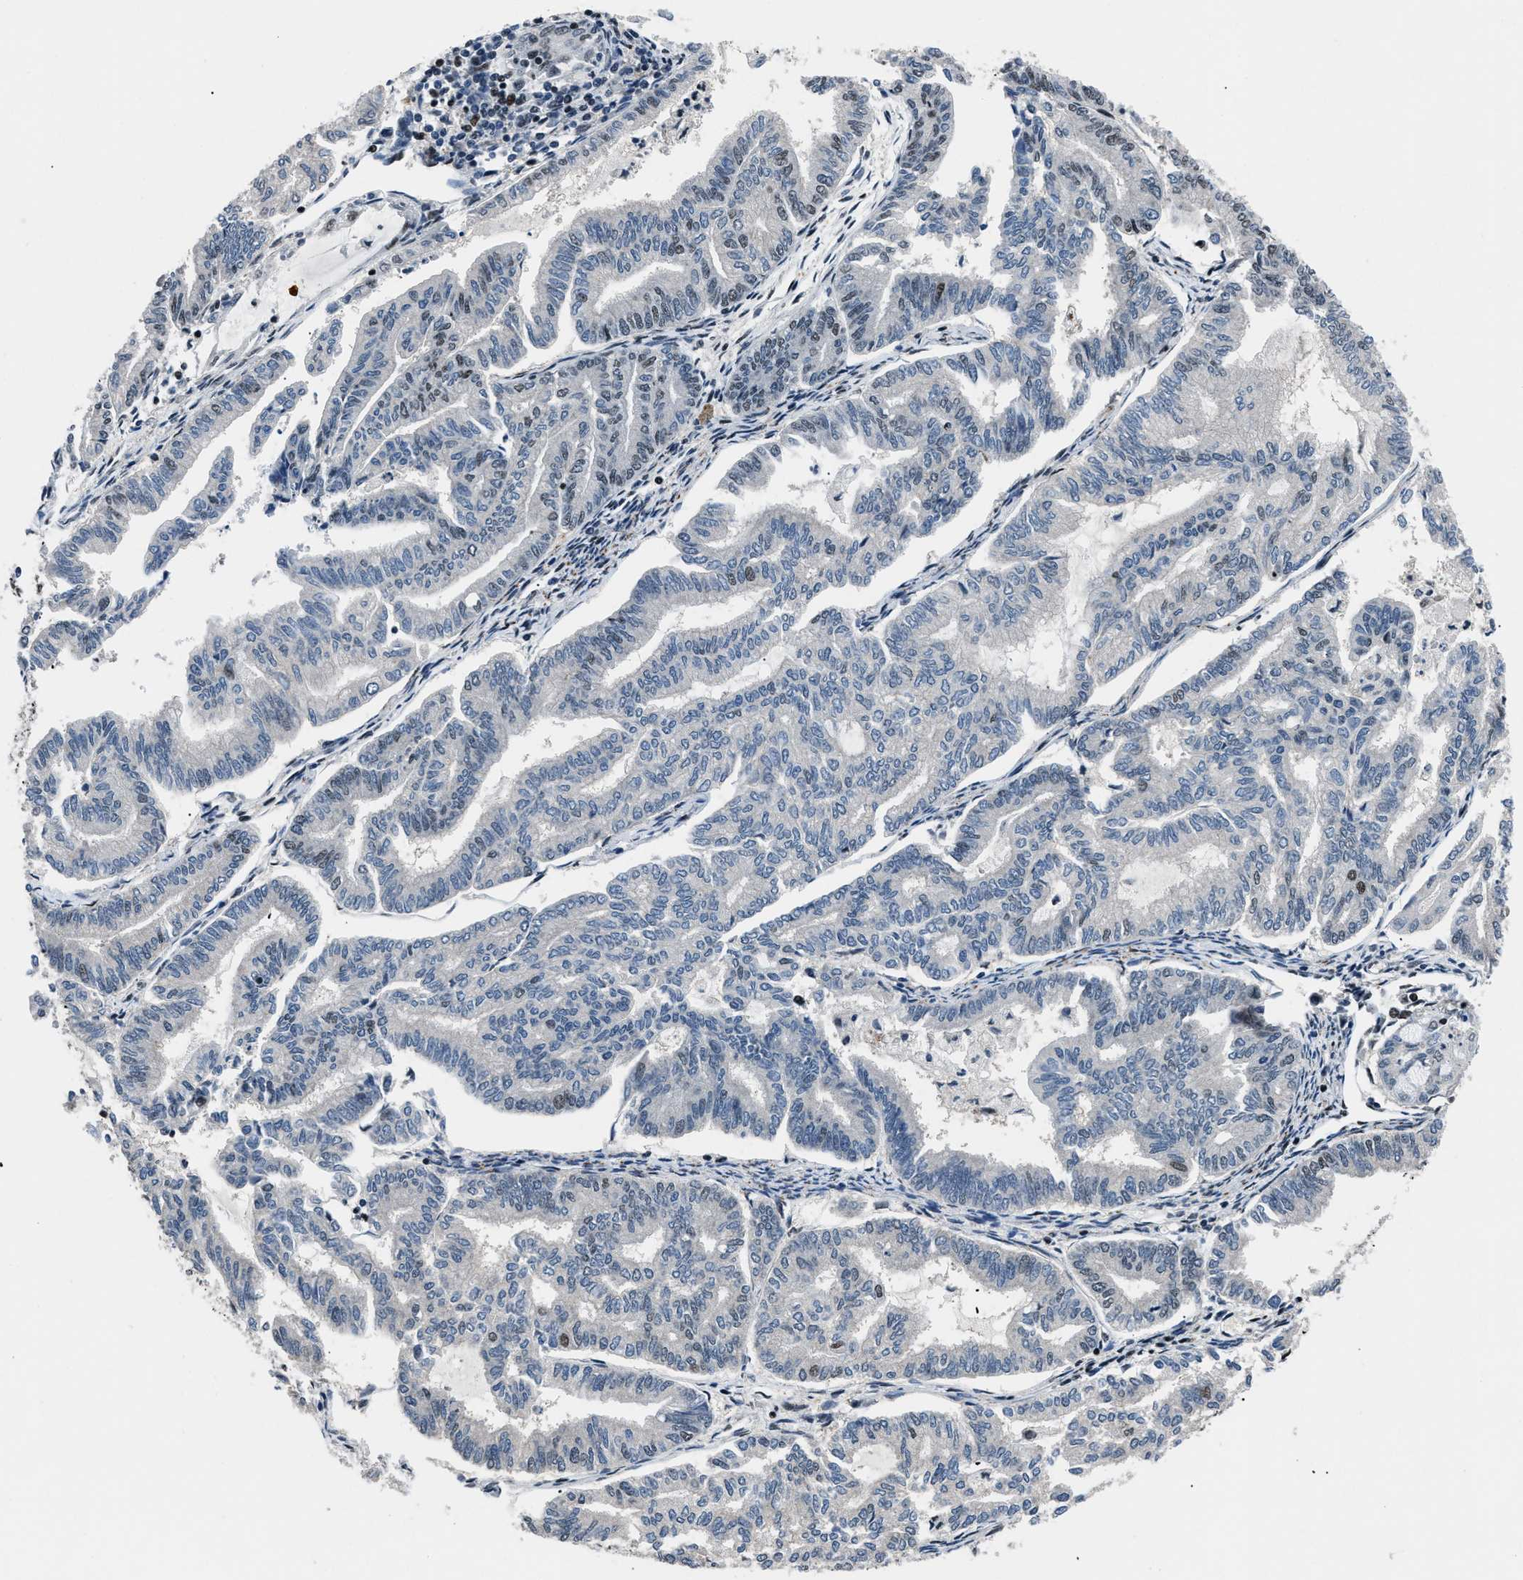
{"staining": {"intensity": "moderate", "quantity": "<25%", "location": "nuclear"}, "tissue": "endometrial cancer", "cell_type": "Tumor cells", "image_type": "cancer", "snomed": [{"axis": "morphology", "description": "Adenocarcinoma, NOS"}, {"axis": "topography", "description": "Endometrium"}], "caption": "Adenocarcinoma (endometrial) tissue shows moderate nuclear positivity in approximately <25% of tumor cells, visualized by immunohistochemistry. The protein is shown in brown color, while the nuclei are stained blue.", "gene": "SMARCB1", "patient": {"sex": "female", "age": 79}}